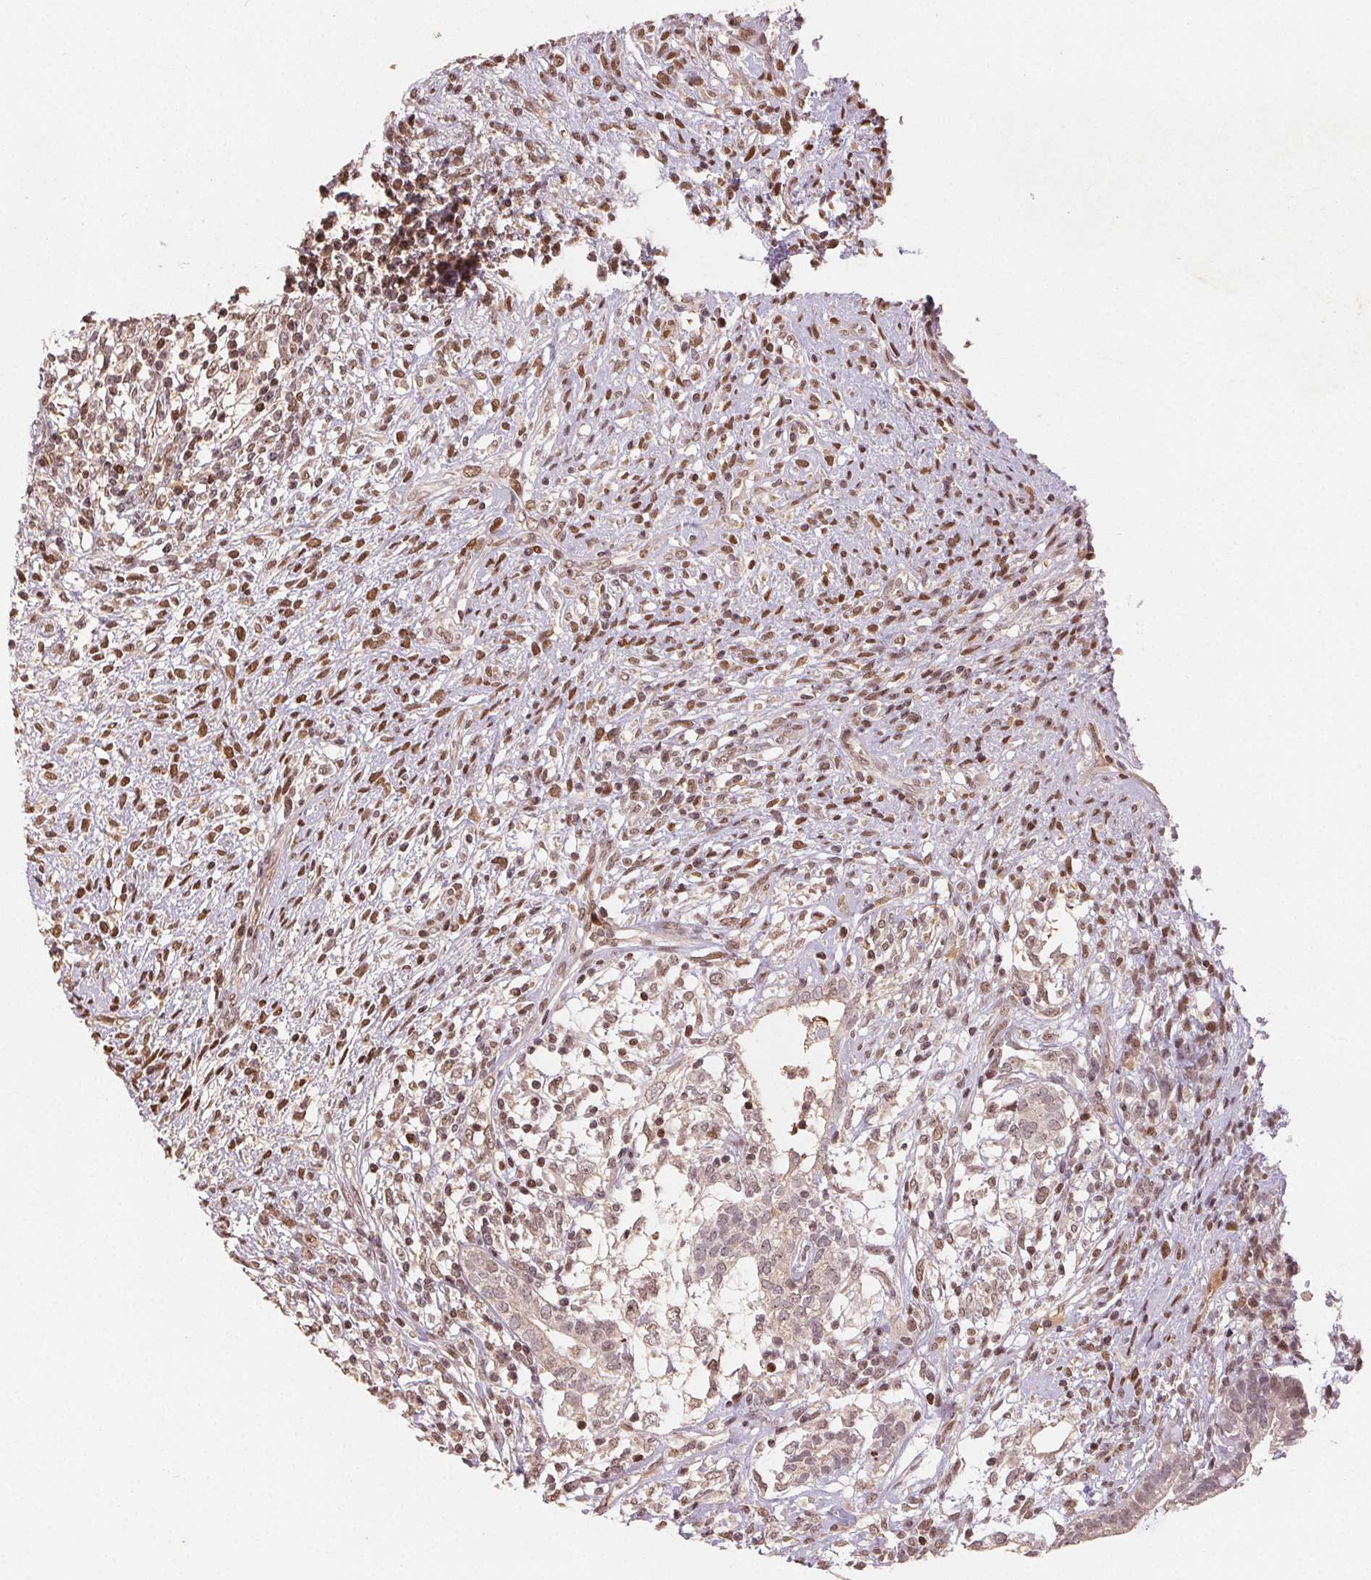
{"staining": {"intensity": "weak", "quantity": "25%-75%", "location": "cytoplasmic/membranous,nuclear"}, "tissue": "testis cancer", "cell_type": "Tumor cells", "image_type": "cancer", "snomed": [{"axis": "morphology", "description": "Seminoma, NOS"}, {"axis": "morphology", "description": "Carcinoma, Embryonal, NOS"}, {"axis": "topography", "description": "Testis"}], "caption": "DAB immunohistochemical staining of human testis cancer (embryonal carcinoma) shows weak cytoplasmic/membranous and nuclear protein staining in about 25%-75% of tumor cells.", "gene": "MAPKAPK2", "patient": {"sex": "male", "age": 41}}